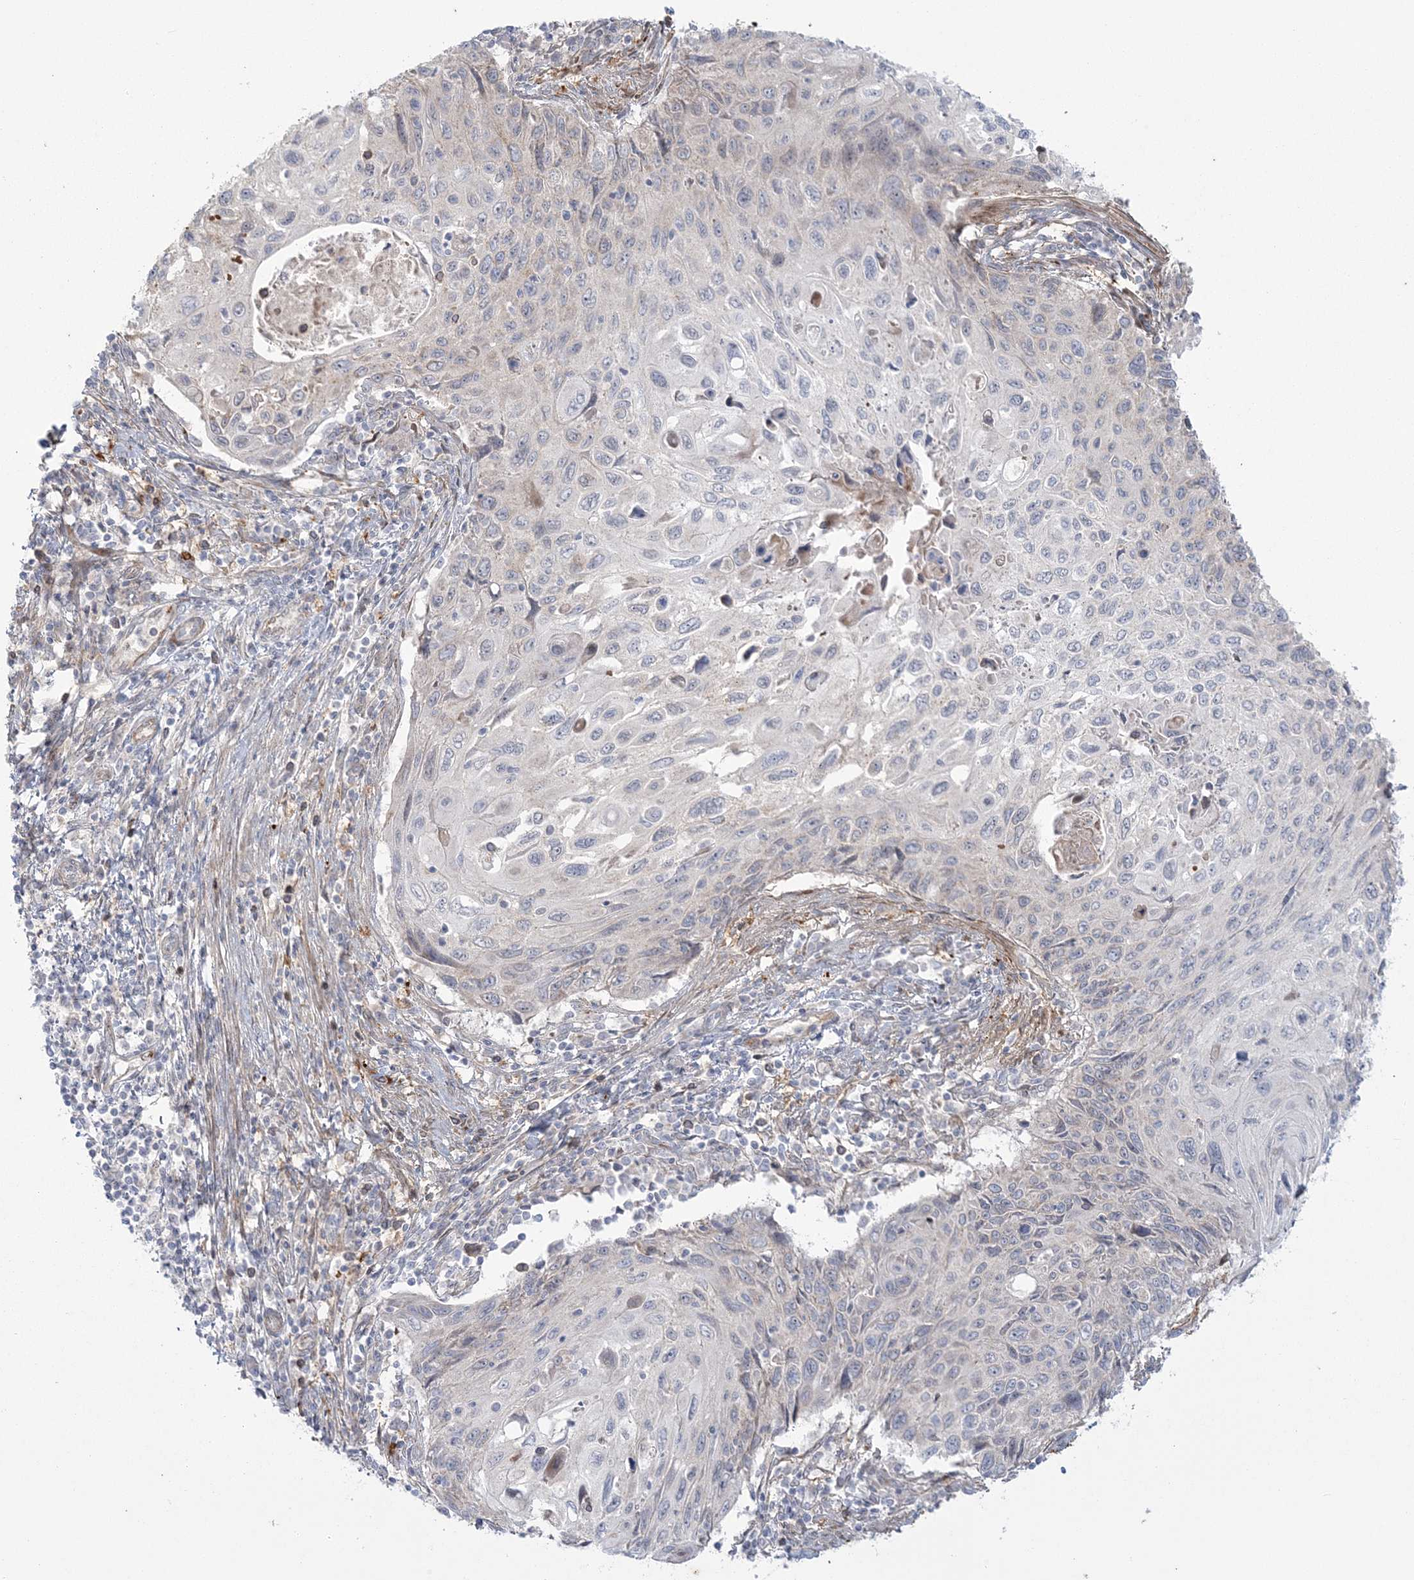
{"staining": {"intensity": "negative", "quantity": "none", "location": "none"}, "tissue": "cervical cancer", "cell_type": "Tumor cells", "image_type": "cancer", "snomed": [{"axis": "morphology", "description": "Squamous cell carcinoma, NOS"}, {"axis": "topography", "description": "Cervix"}], "caption": "Protein analysis of cervical cancer (squamous cell carcinoma) displays no significant staining in tumor cells.", "gene": "NUDT9", "patient": {"sex": "female", "age": 70}}